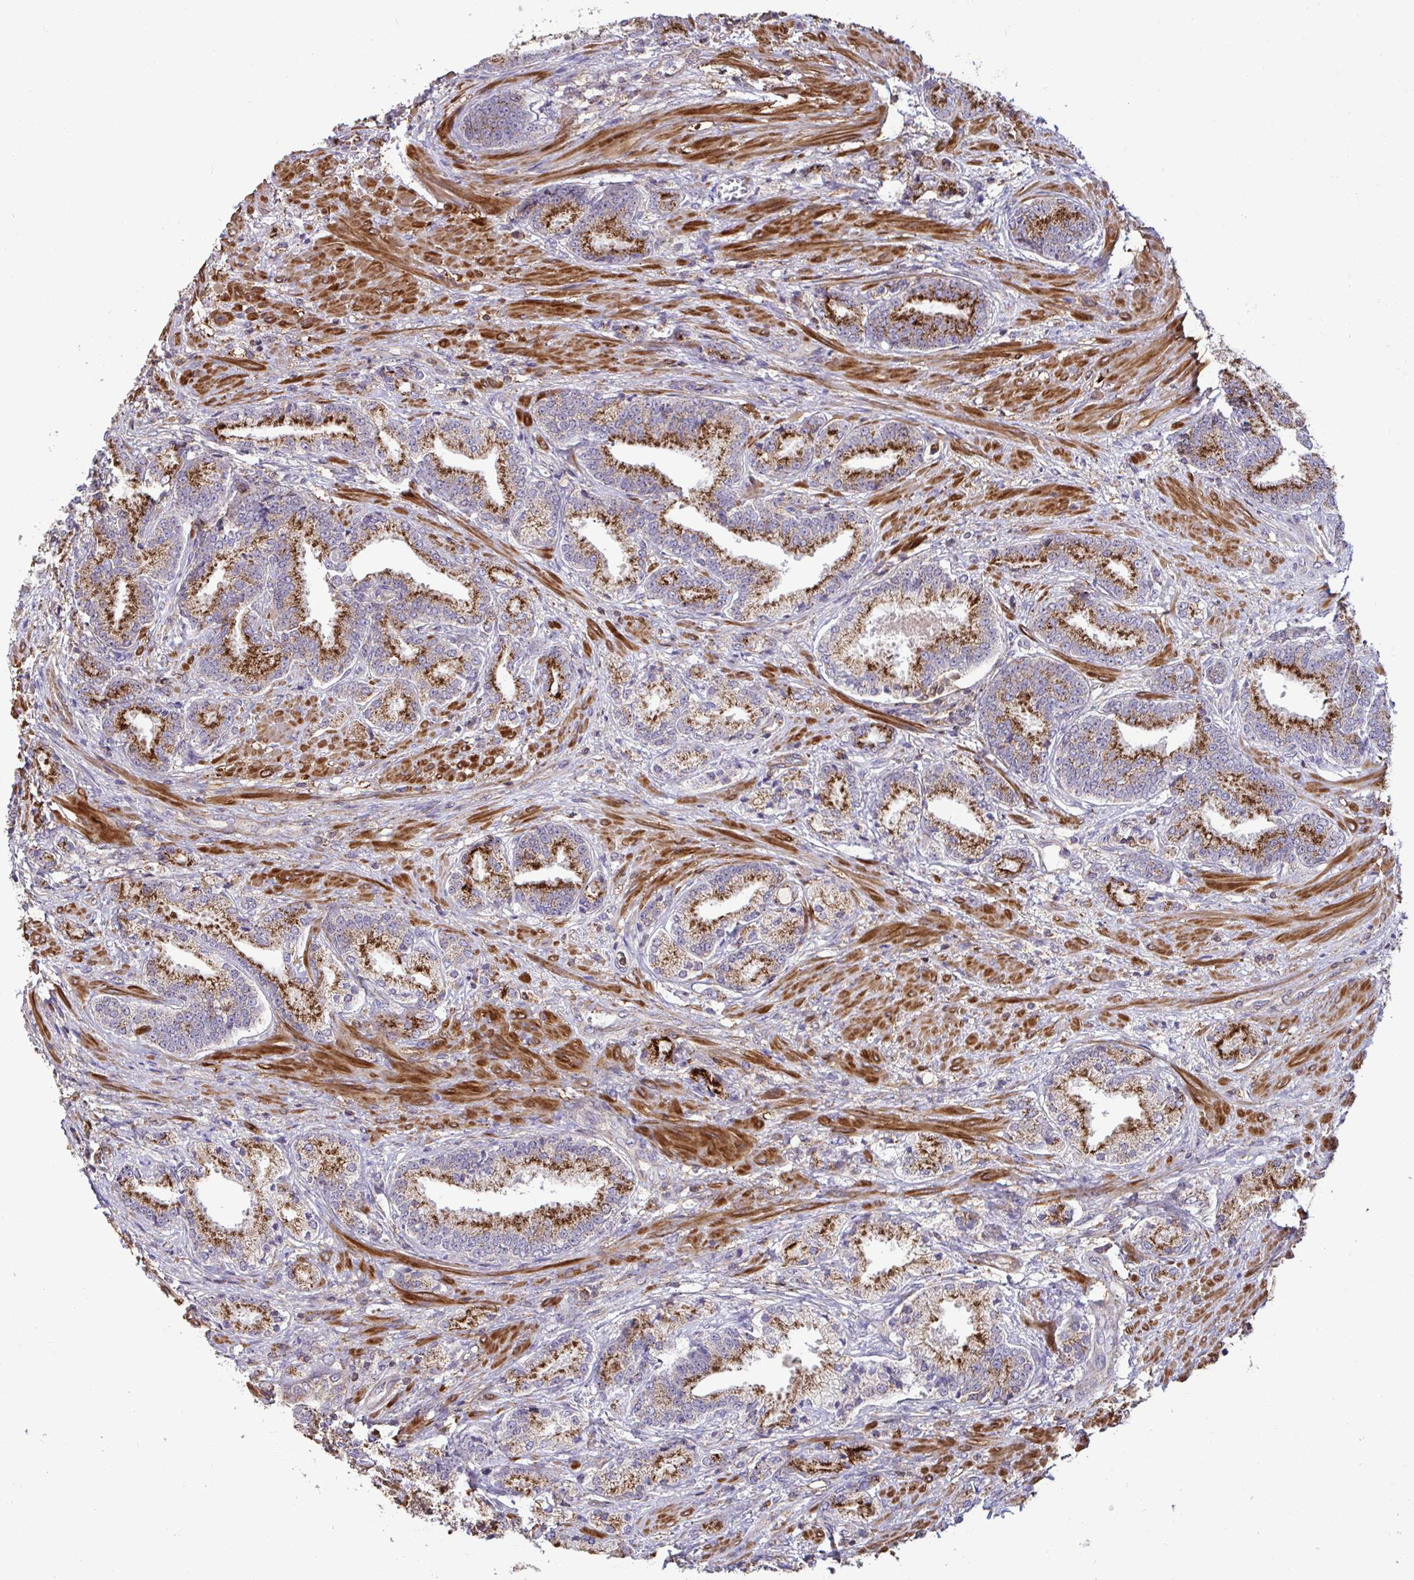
{"staining": {"intensity": "strong", "quantity": ">75%", "location": "cytoplasmic/membranous"}, "tissue": "prostate cancer", "cell_type": "Tumor cells", "image_type": "cancer", "snomed": [{"axis": "morphology", "description": "Adenocarcinoma, High grade"}, {"axis": "topography", "description": "Prostate and seminal vesicle, NOS"}], "caption": "This is a micrograph of immunohistochemistry staining of prostate high-grade adenocarcinoma, which shows strong positivity in the cytoplasmic/membranous of tumor cells.", "gene": "SPRY1", "patient": {"sex": "male", "age": 61}}